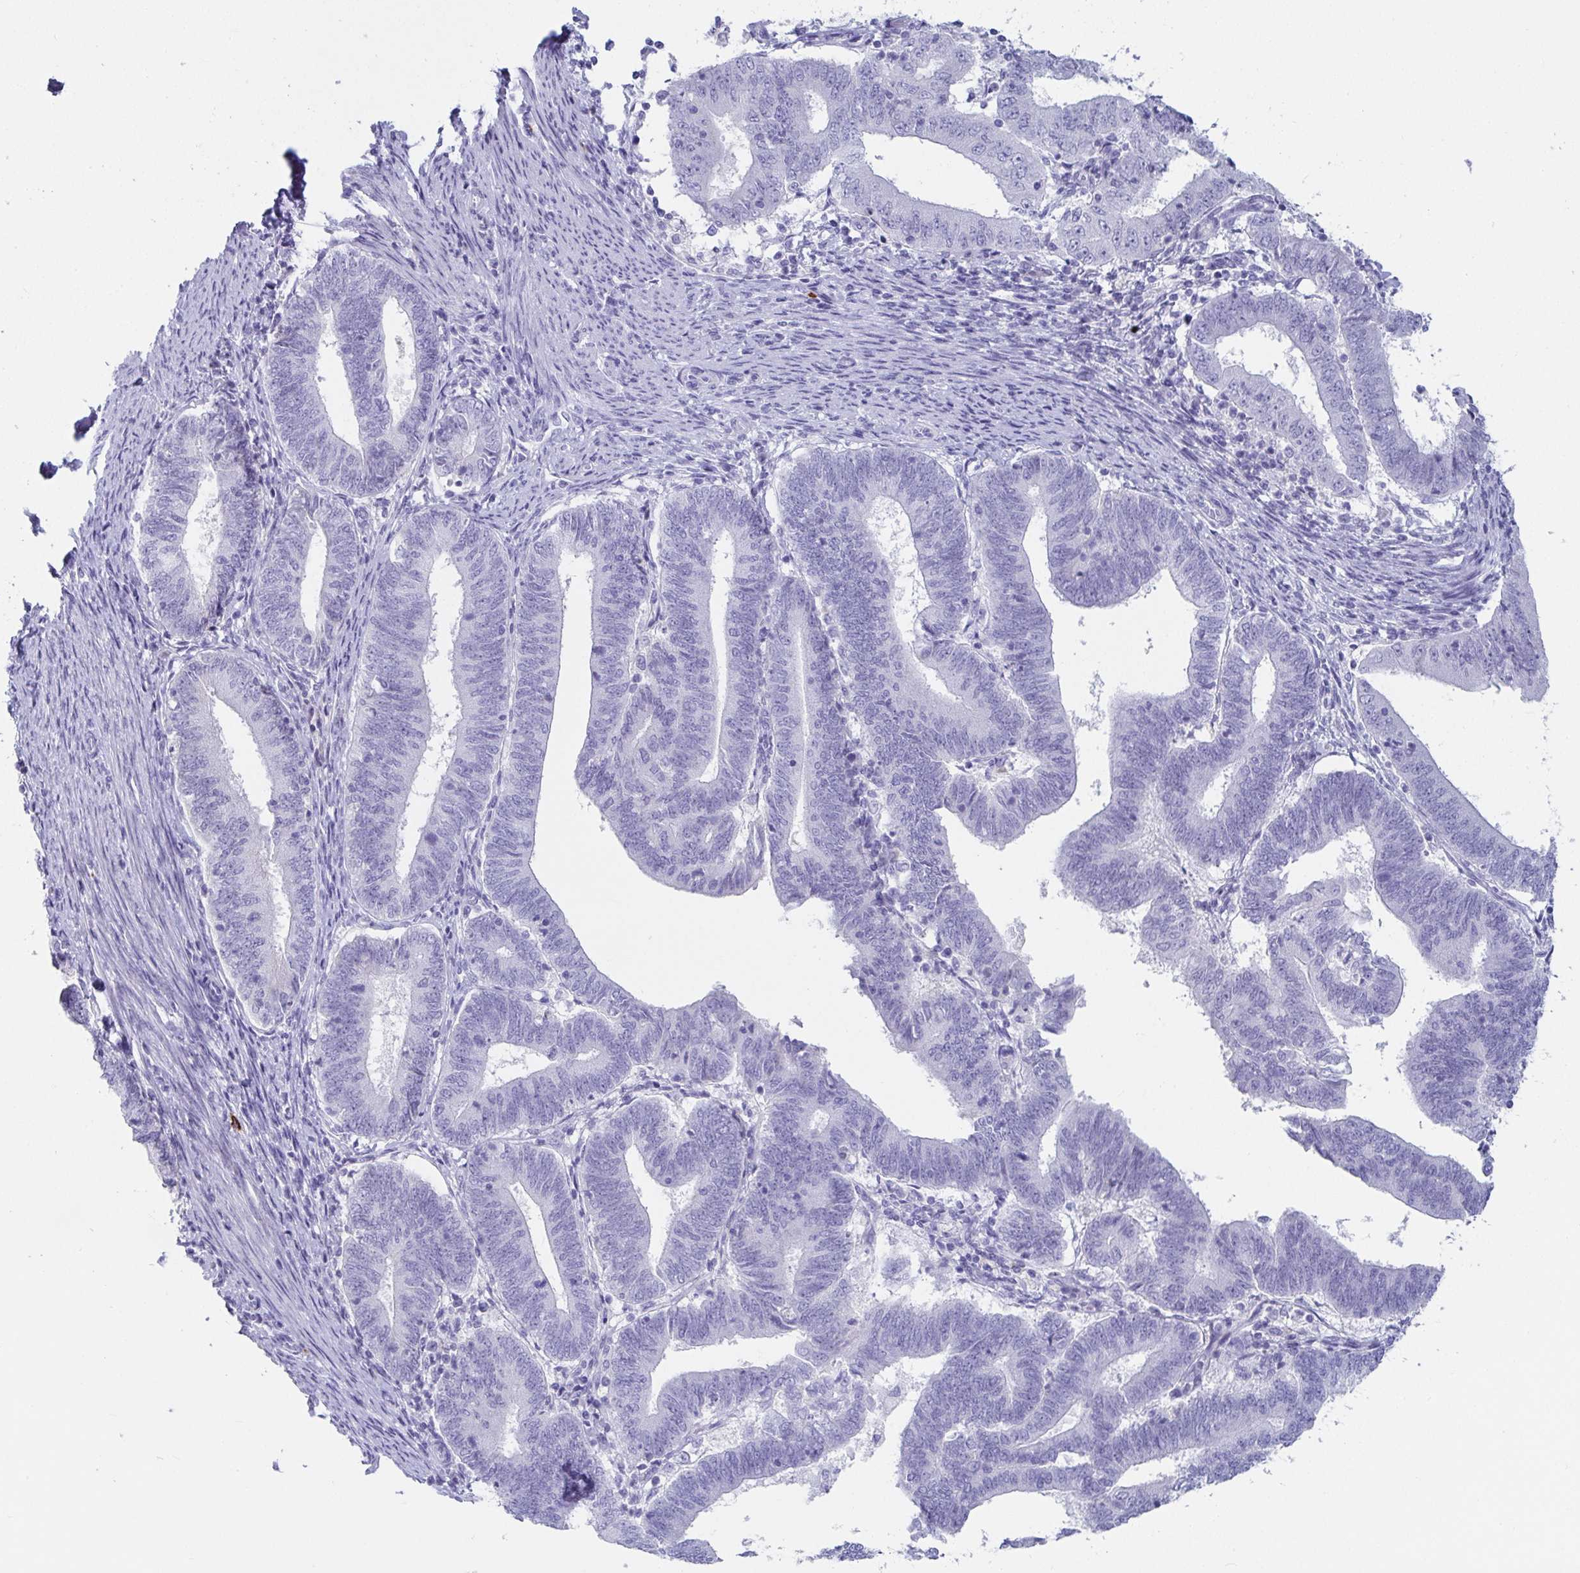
{"staining": {"intensity": "negative", "quantity": "none", "location": "none"}, "tissue": "endometrial cancer", "cell_type": "Tumor cells", "image_type": "cancer", "snomed": [{"axis": "morphology", "description": "Adenocarcinoma, NOS"}, {"axis": "topography", "description": "Endometrium"}], "caption": "This is an immunohistochemistry photomicrograph of endometrial cancer. There is no staining in tumor cells.", "gene": "PLA2G1B", "patient": {"sex": "female", "age": 70}}